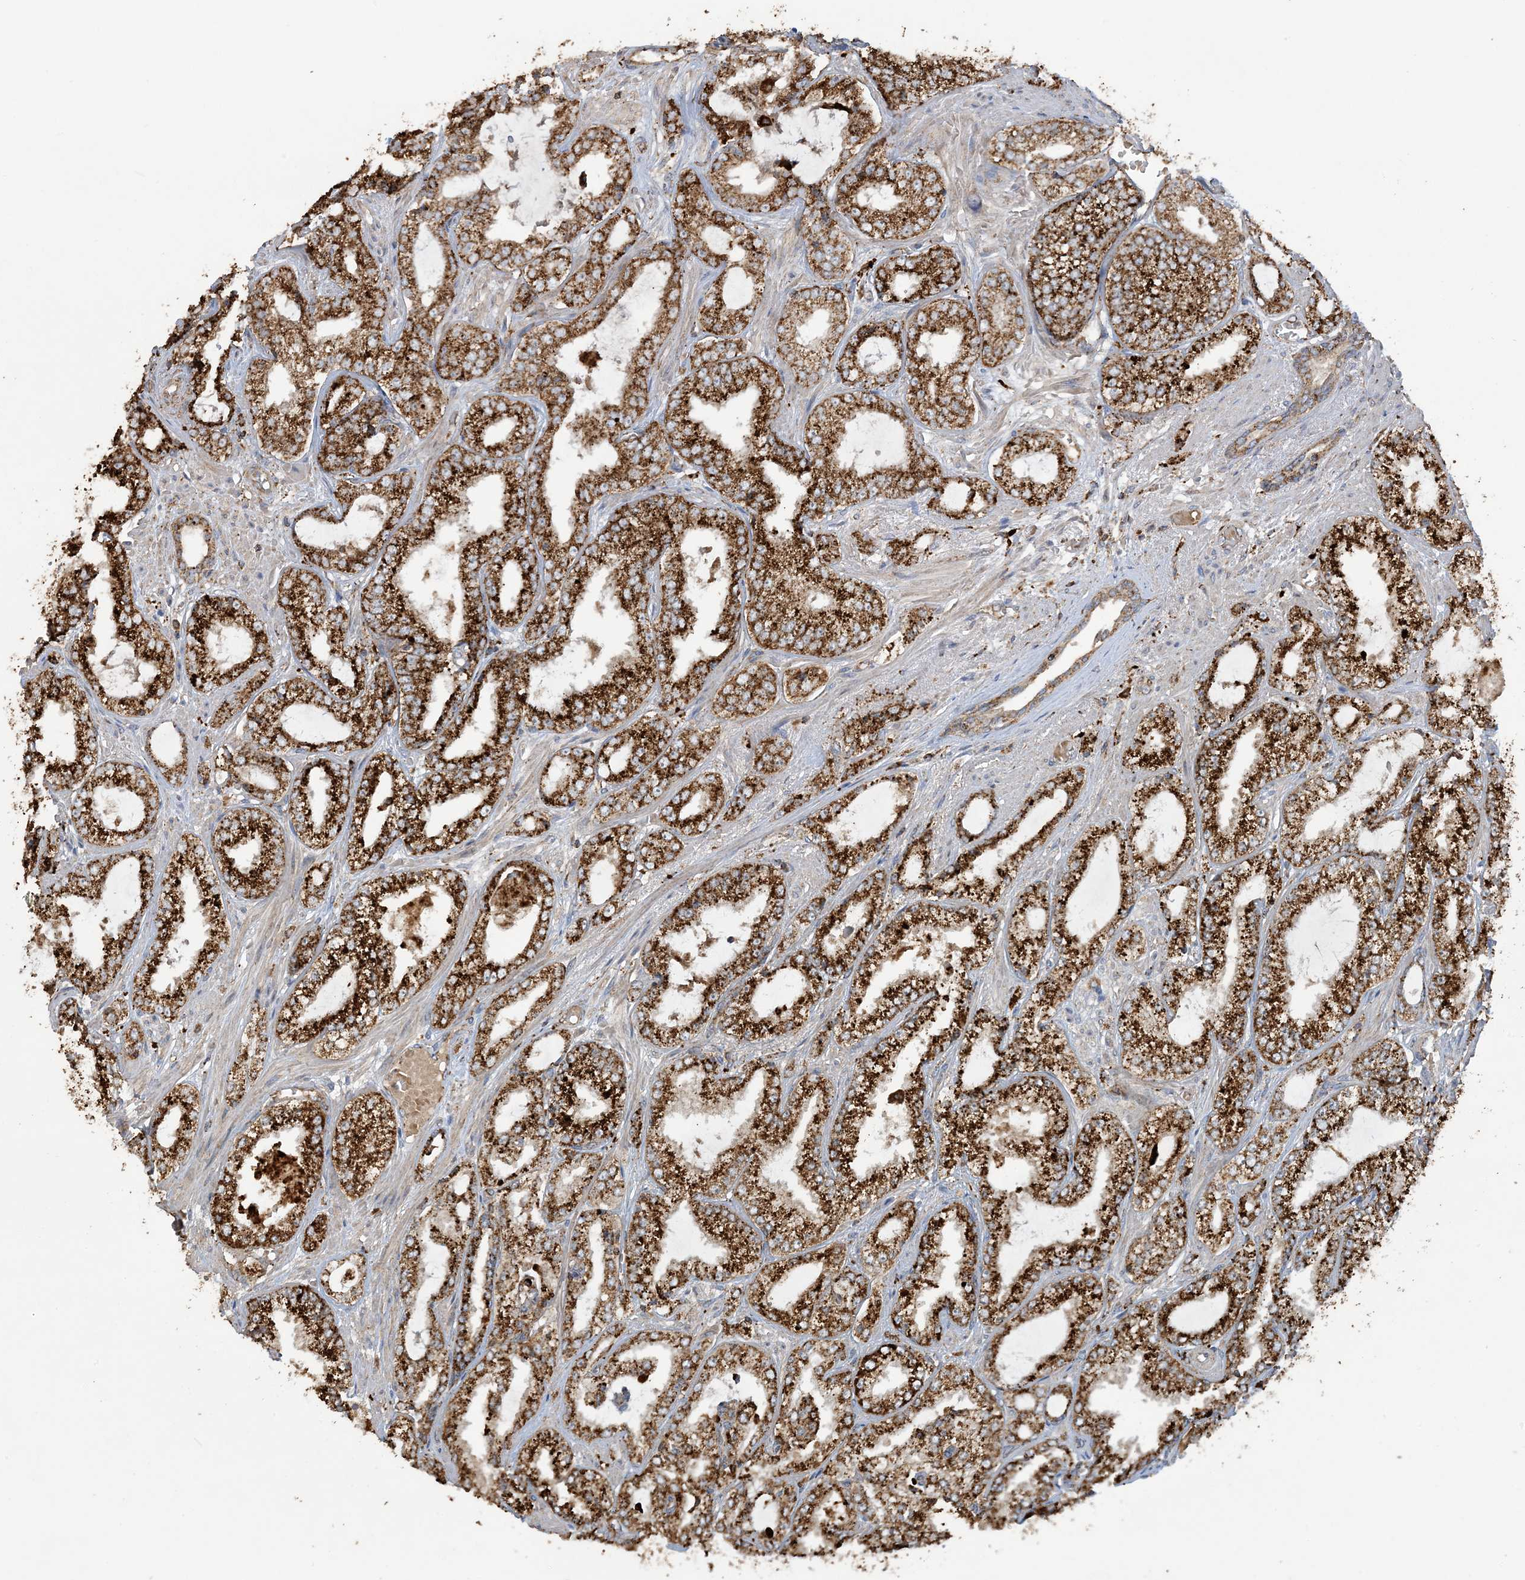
{"staining": {"intensity": "strong", "quantity": ">75%", "location": "cytoplasmic/membranous"}, "tissue": "prostate cancer", "cell_type": "Tumor cells", "image_type": "cancer", "snomed": [{"axis": "morphology", "description": "Adenocarcinoma, High grade"}, {"axis": "topography", "description": "Prostate"}], "caption": "The histopathology image demonstrates immunohistochemical staining of prostate cancer (high-grade adenocarcinoma). There is strong cytoplasmic/membranous expression is appreciated in approximately >75% of tumor cells.", "gene": "AGA", "patient": {"sex": "male", "age": 71}}